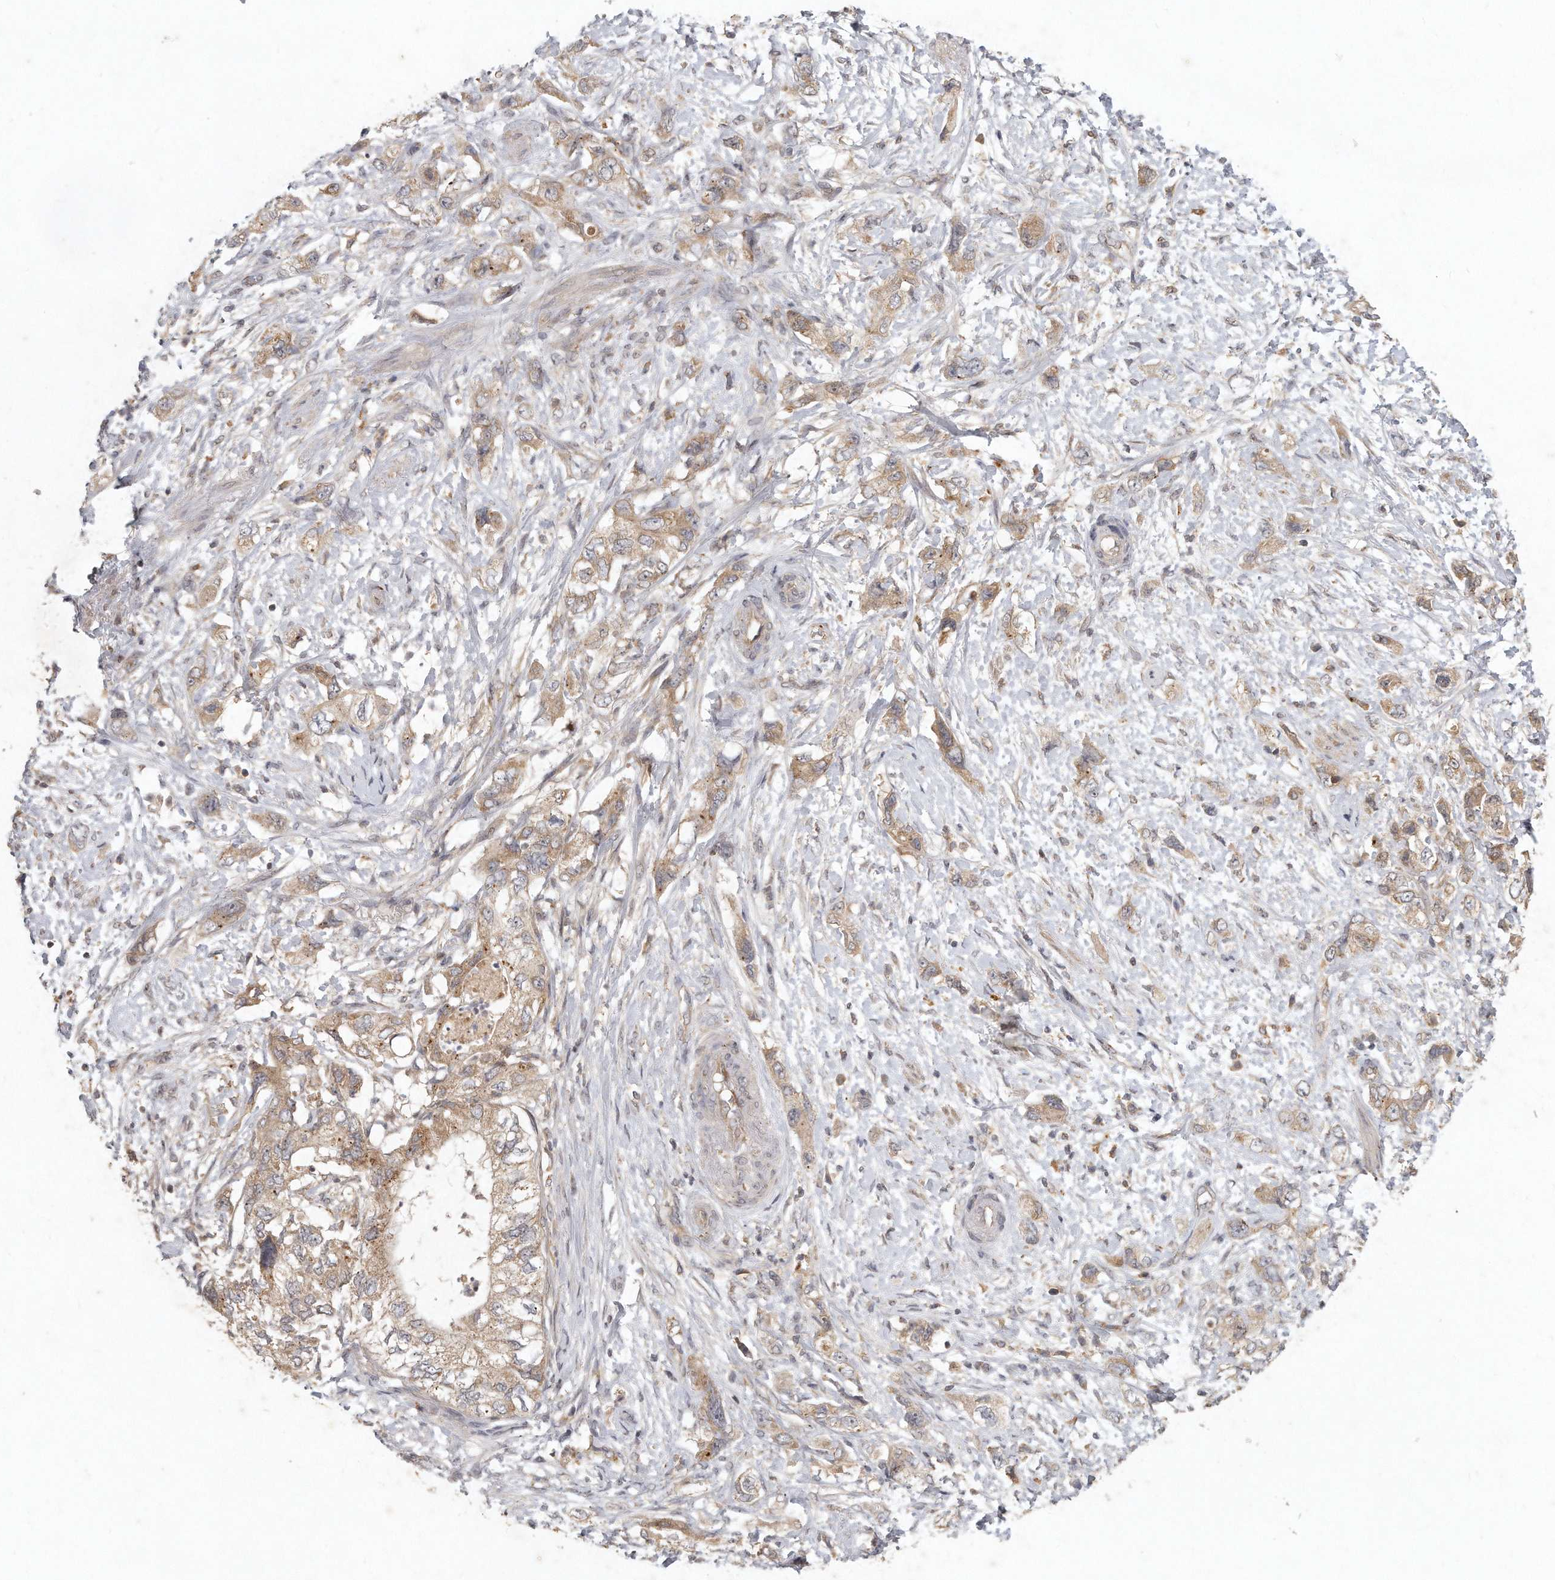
{"staining": {"intensity": "weak", "quantity": ">75%", "location": "cytoplasmic/membranous"}, "tissue": "pancreatic cancer", "cell_type": "Tumor cells", "image_type": "cancer", "snomed": [{"axis": "morphology", "description": "Adenocarcinoma, NOS"}, {"axis": "topography", "description": "Pancreas"}], "caption": "Weak cytoplasmic/membranous protein positivity is seen in about >75% of tumor cells in pancreatic cancer (adenocarcinoma).", "gene": "LGALS8", "patient": {"sex": "female", "age": 73}}